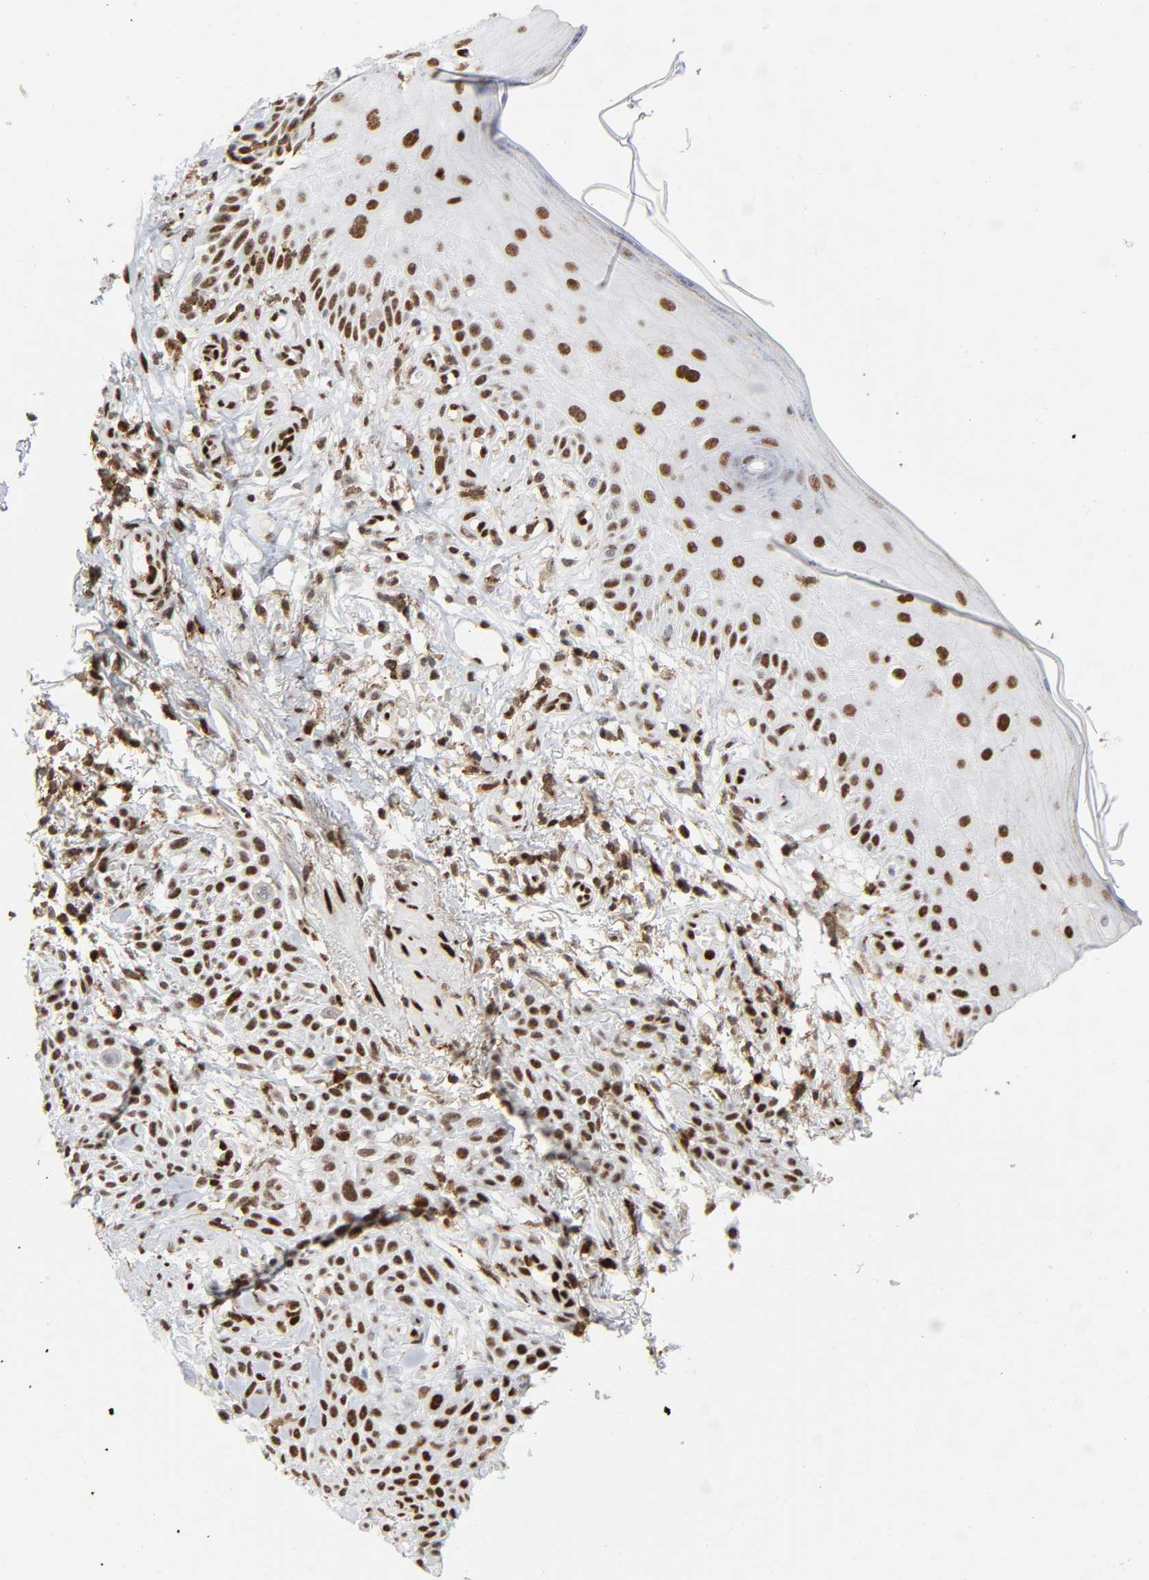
{"staining": {"intensity": "strong", "quantity": ">75%", "location": "nuclear"}, "tissue": "skin cancer", "cell_type": "Tumor cells", "image_type": "cancer", "snomed": [{"axis": "morphology", "description": "Squamous cell carcinoma, NOS"}, {"axis": "topography", "description": "Skin"}], "caption": "Protein expression analysis of skin cancer (squamous cell carcinoma) demonstrates strong nuclear staining in about >75% of tumor cells. (brown staining indicates protein expression, while blue staining denotes nuclei).", "gene": "WAS", "patient": {"sex": "female", "age": 42}}